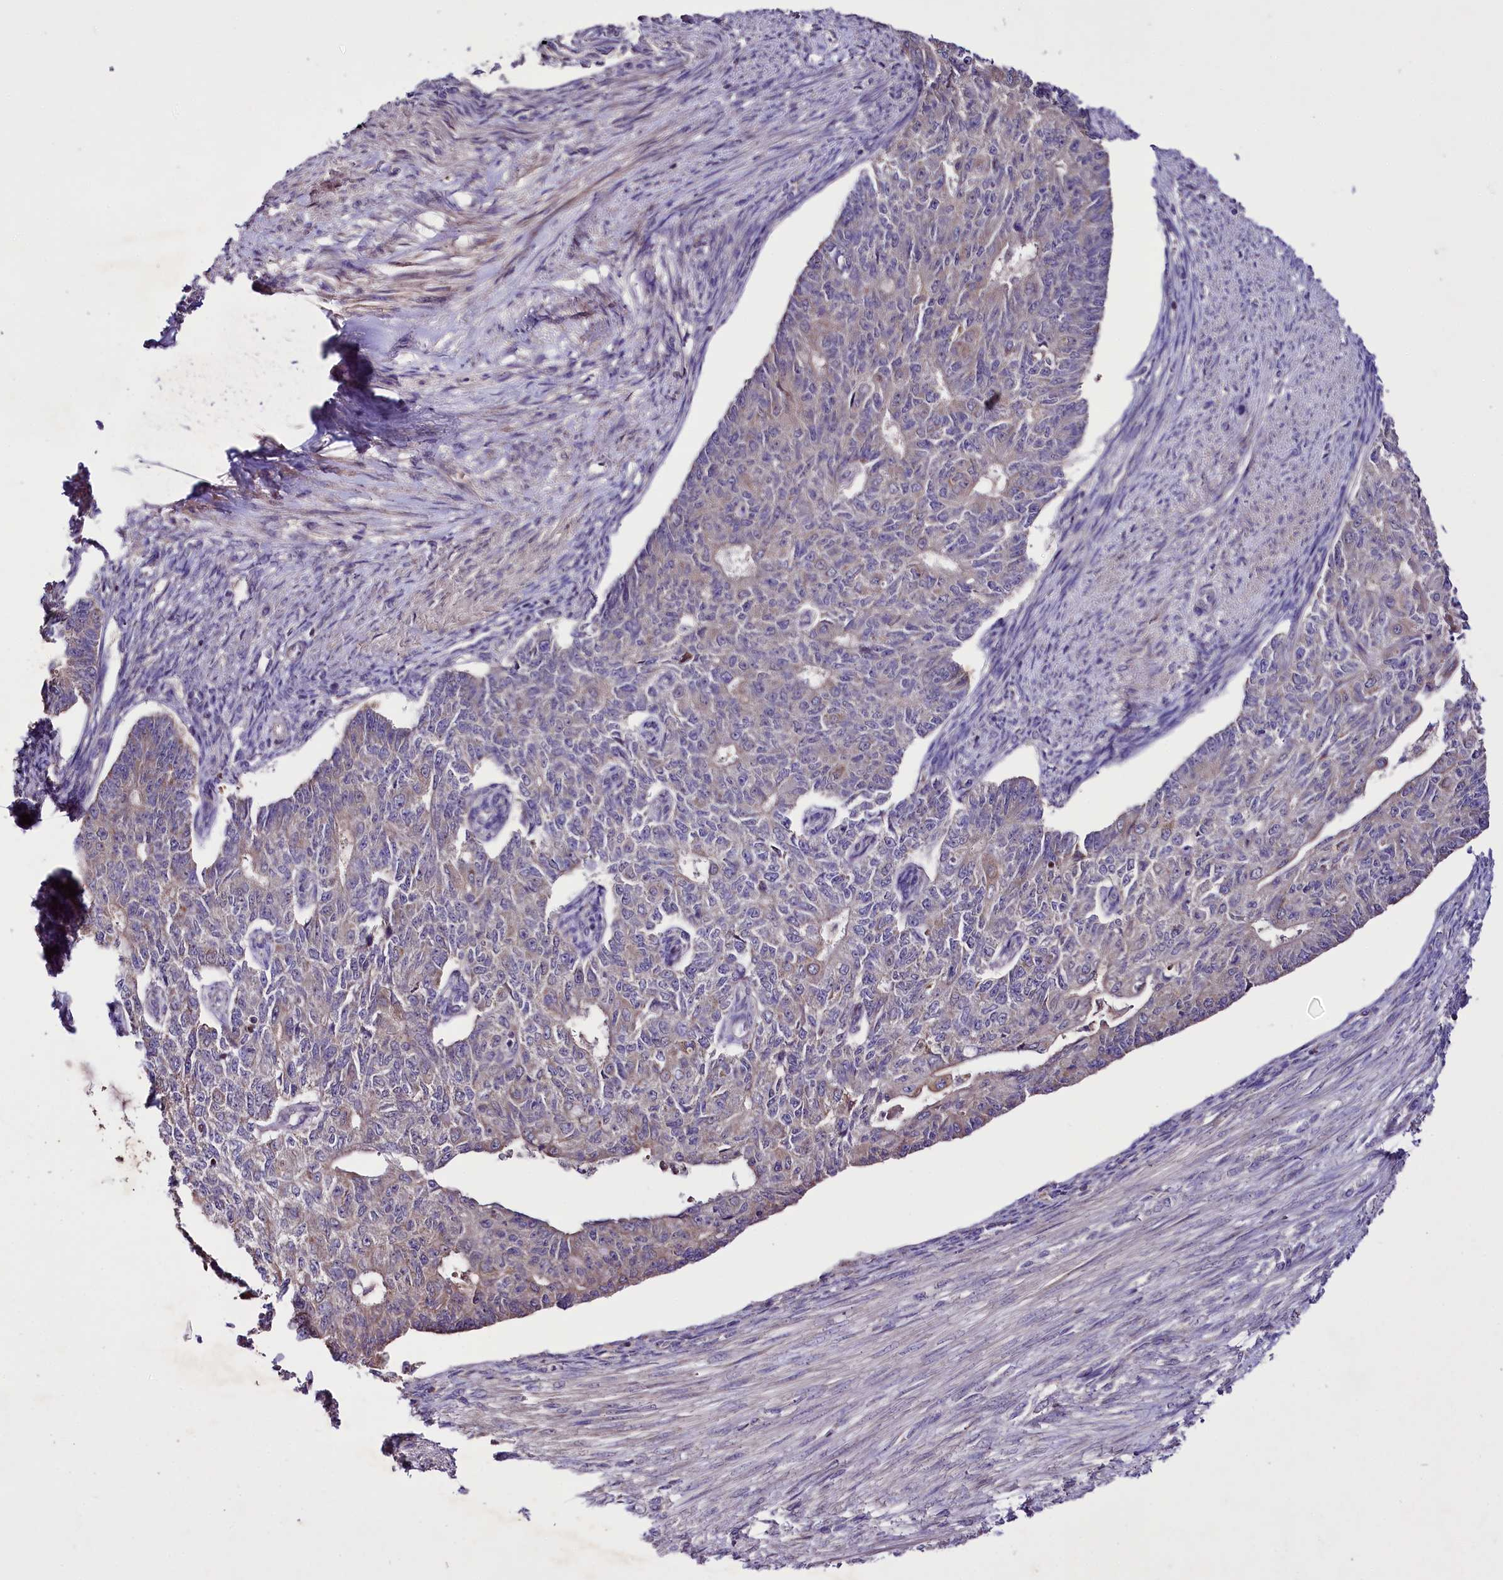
{"staining": {"intensity": "negative", "quantity": "none", "location": "none"}, "tissue": "endometrial cancer", "cell_type": "Tumor cells", "image_type": "cancer", "snomed": [{"axis": "morphology", "description": "Adenocarcinoma, NOS"}, {"axis": "topography", "description": "Endometrium"}], "caption": "Protein analysis of endometrial adenocarcinoma demonstrates no significant staining in tumor cells.", "gene": "ZNF45", "patient": {"sex": "female", "age": 32}}